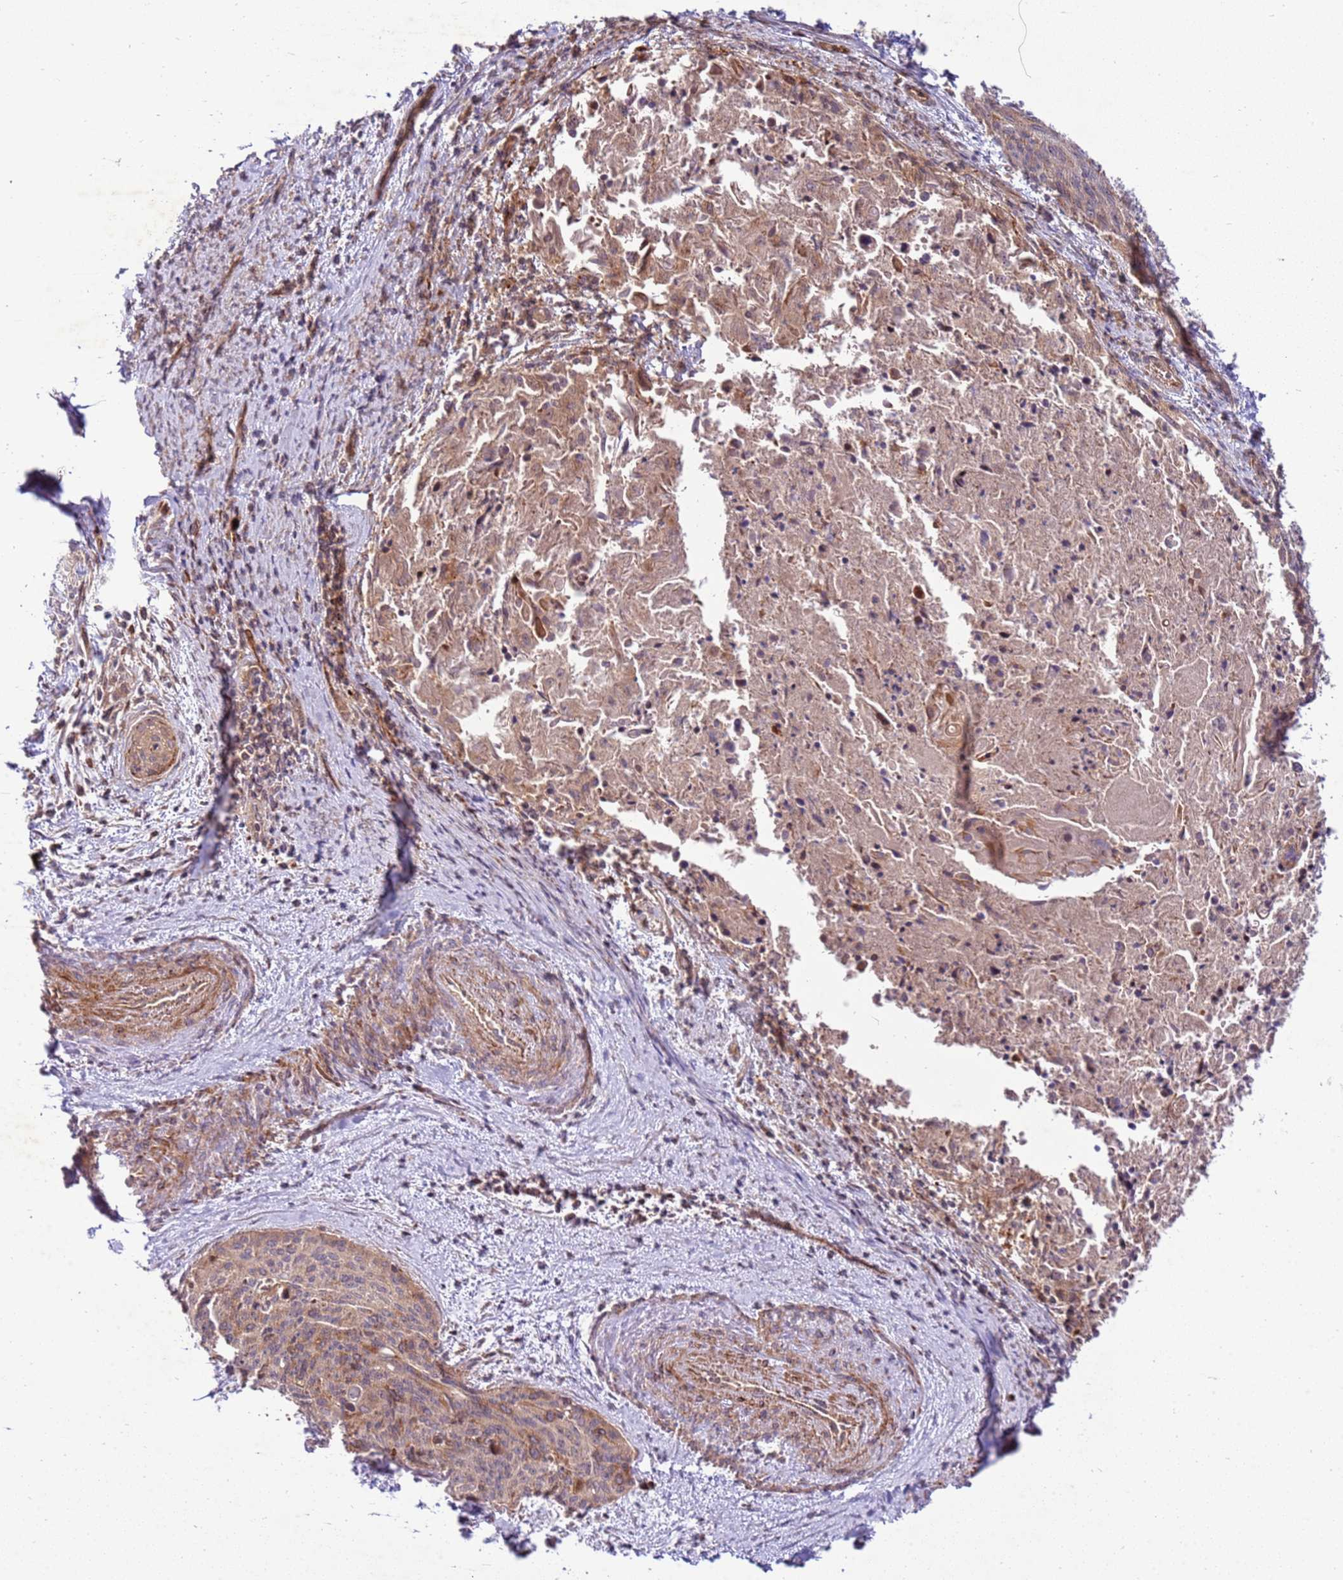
{"staining": {"intensity": "moderate", "quantity": "<25%", "location": "cytoplasmic/membranous"}, "tissue": "cervical cancer", "cell_type": "Tumor cells", "image_type": "cancer", "snomed": [{"axis": "morphology", "description": "Squamous cell carcinoma, NOS"}, {"axis": "topography", "description": "Cervix"}], "caption": "Cervical cancer (squamous cell carcinoma) tissue demonstrates moderate cytoplasmic/membranous positivity in about <25% of tumor cells (DAB = brown stain, brightfield microscopy at high magnification).", "gene": "ZNF624", "patient": {"sex": "female", "age": 55}}